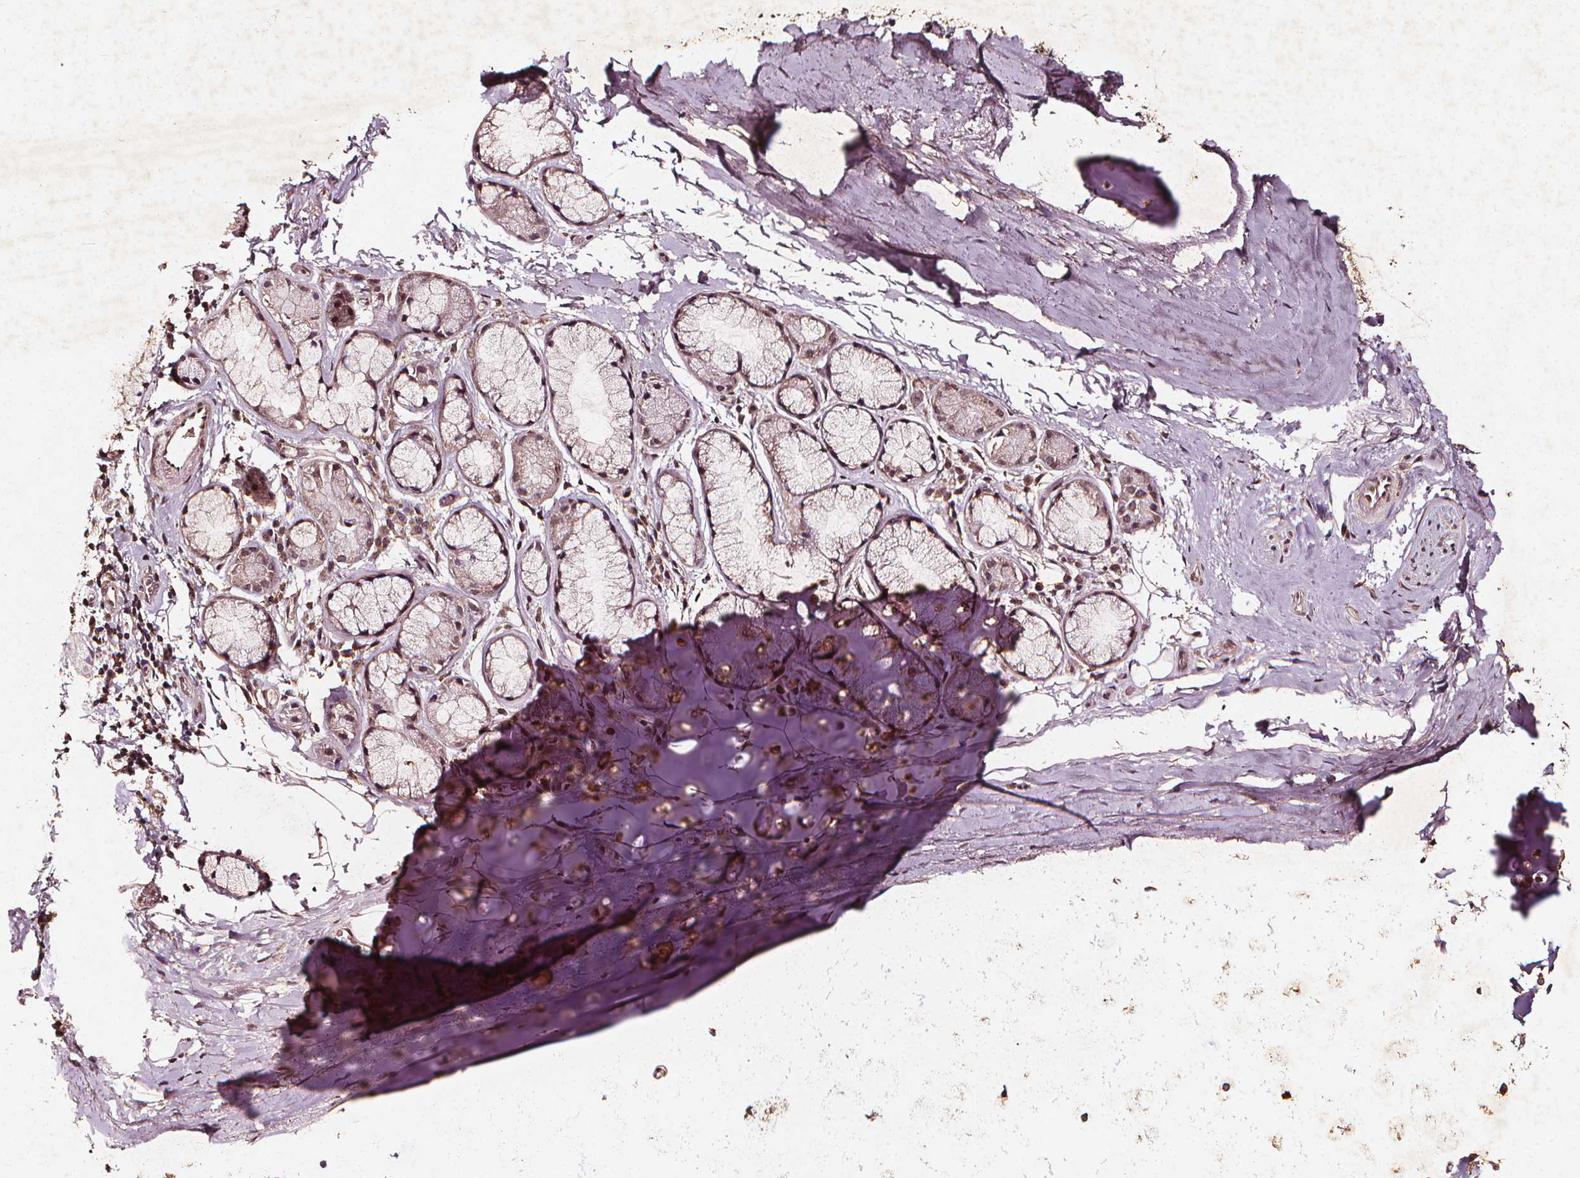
{"staining": {"intensity": "moderate", "quantity": ">75%", "location": "cytoplasmic/membranous"}, "tissue": "adipose tissue", "cell_type": "Adipocytes", "image_type": "normal", "snomed": [{"axis": "morphology", "description": "Normal tissue, NOS"}, {"axis": "topography", "description": "Bronchus"}, {"axis": "topography", "description": "Lung"}], "caption": "IHC of unremarkable adipose tissue displays medium levels of moderate cytoplasmic/membranous staining in about >75% of adipocytes. The staining is performed using DAB brown chromogen to label protein expression. The nuclei are counter-stained blue using hematoxylin.", "gene": "ABCA1", "patient": {"sex": "female", "age": 57}}